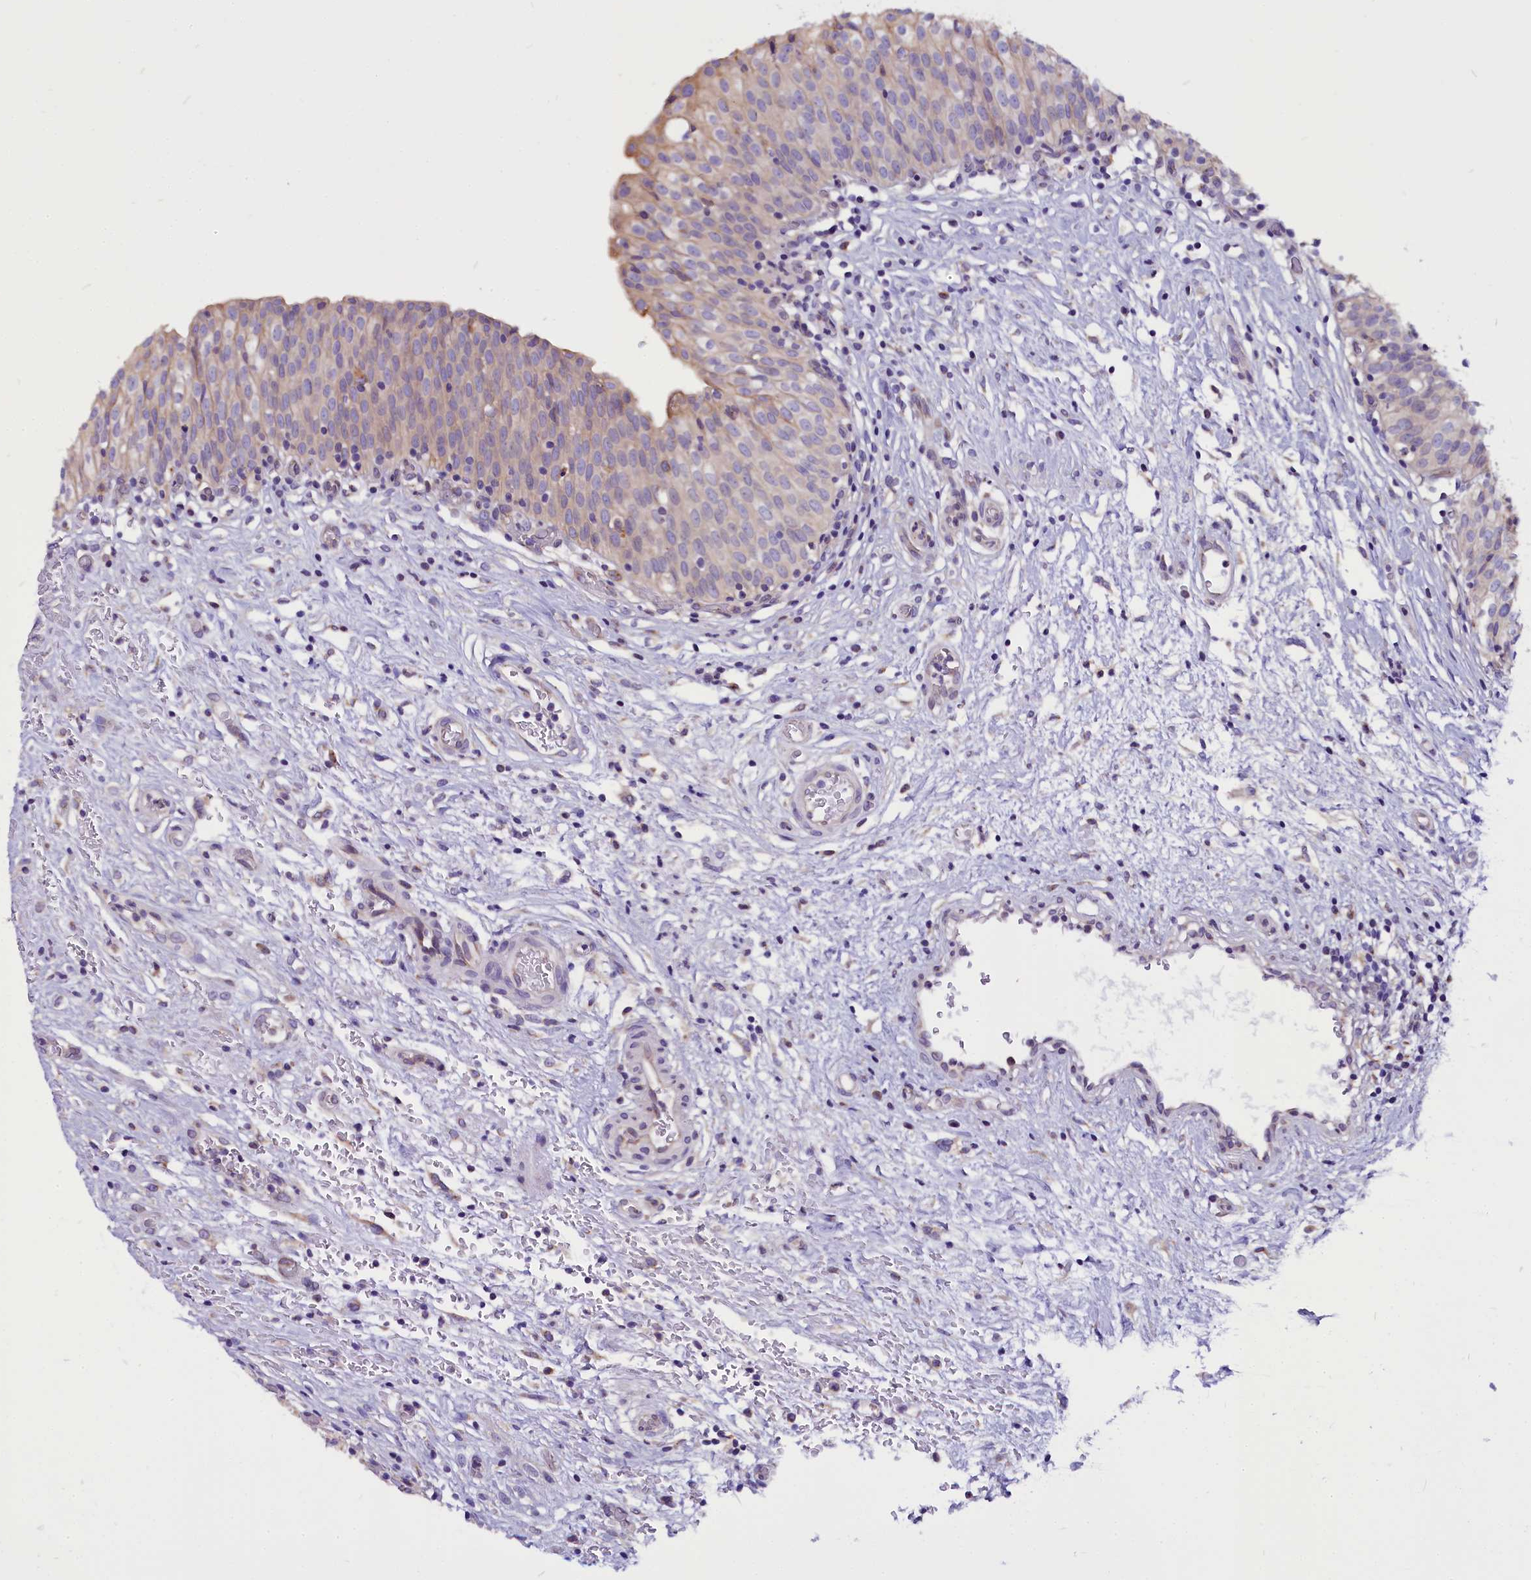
{"staining": {"intensity": "weak", "quantity": "<25%", "location": "cytoplasmic/membranous"}, "tissue": "urinary bladder", "cell_type": "Urothelial cells", "image_type": "normal", "snomed": [{"axis": "morphology", "description": "Normal tissue, NOS"}, {"axis": "topography", "description": "Urinary bladder"}], "caption": "DAB (3,3'-diaminobenzidine) immunohistochemical staining of normal human urinary bladder shows no significant staining in urothelial cells.", "gene": "CEP170", "patient": {"sex": "male", "age": 55}}